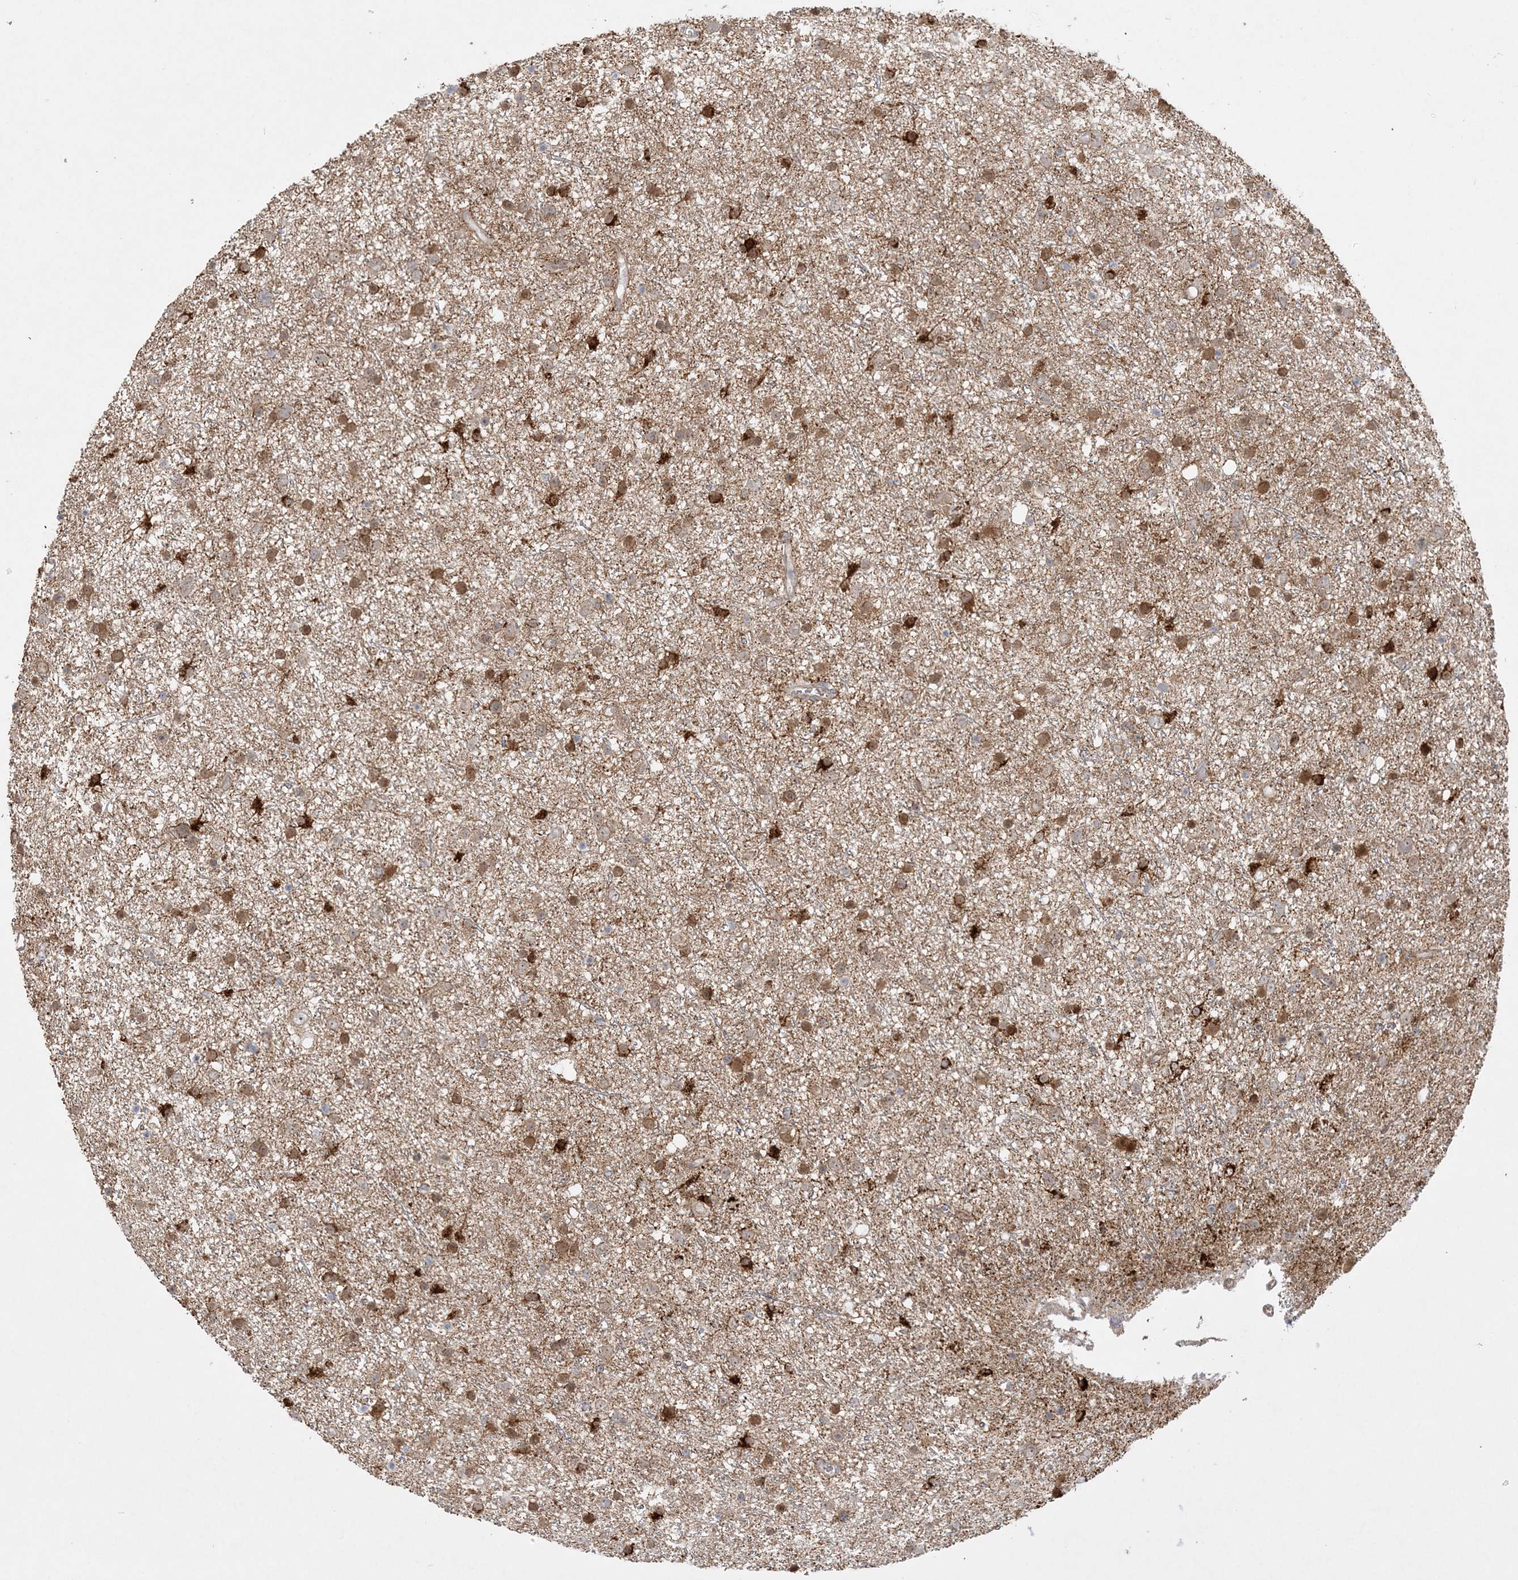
{"staining": {"intensity": "moderate", "quantity": "25%-75%", "location": "cytoplasmic/membranous"}, "tissue": "glioma", "cell_type": "Tumor cells", "image_type": "cancer", "snomed": [{"axis": "morphology", "description": "Glioma, malignant, Low grade"}, {"axis": "topography", "description": "Cerebral cortex"}], "caption": "This is an image of immunohistochemistry (IHC) staining of glioma, which shows moderate positivity in the cytoplasmic/membranous of tumor cells.", "gene": "INPP1", "patient": {"sex": "female", "age": 39}}